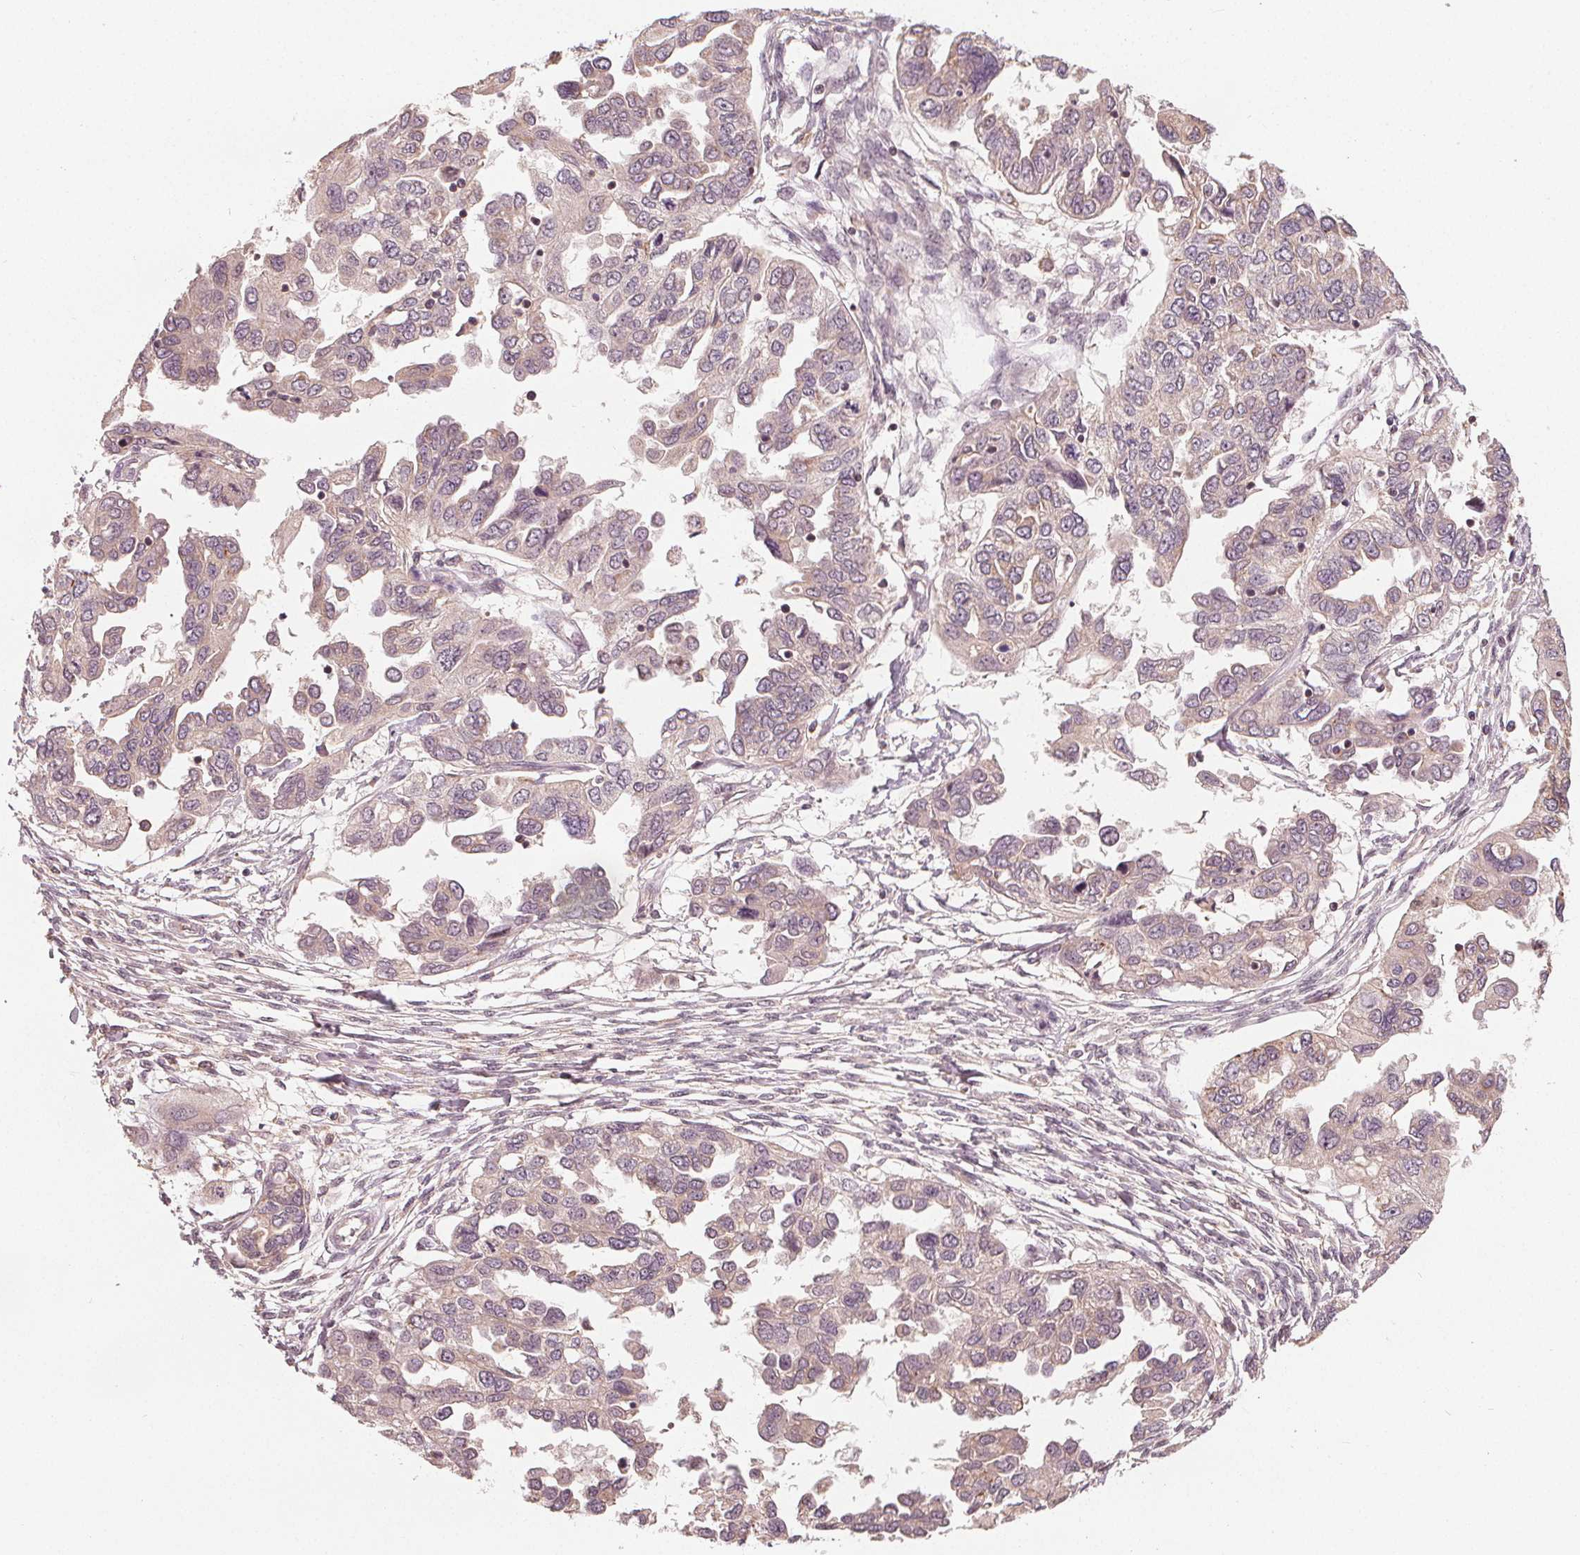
{"staining": {"intensity": "weak", "quantity": "<25%", "location": "cytoplasmic/membranous"}, "tissue": "ovarian cancer", "cell_type": "Tumor cells", "image_type": "cancer", "snomed": [{"axis": "morphology", "description": "Cystadenocarcinoma, serous, NOS"}, {"axis": "topography", "description": "Ovary"}], "caption": "High magnification brightfield microscopy of ovarian cancer (serous cystadenocarcinoma) stained with DAB (3,3'-diaminobenzidine) (brown) and counterstained with hematoxylin (blue): tumor cells show no significant positivity.", "gene": "GNB2", "patient": {"sex": "female", "age": 53}}